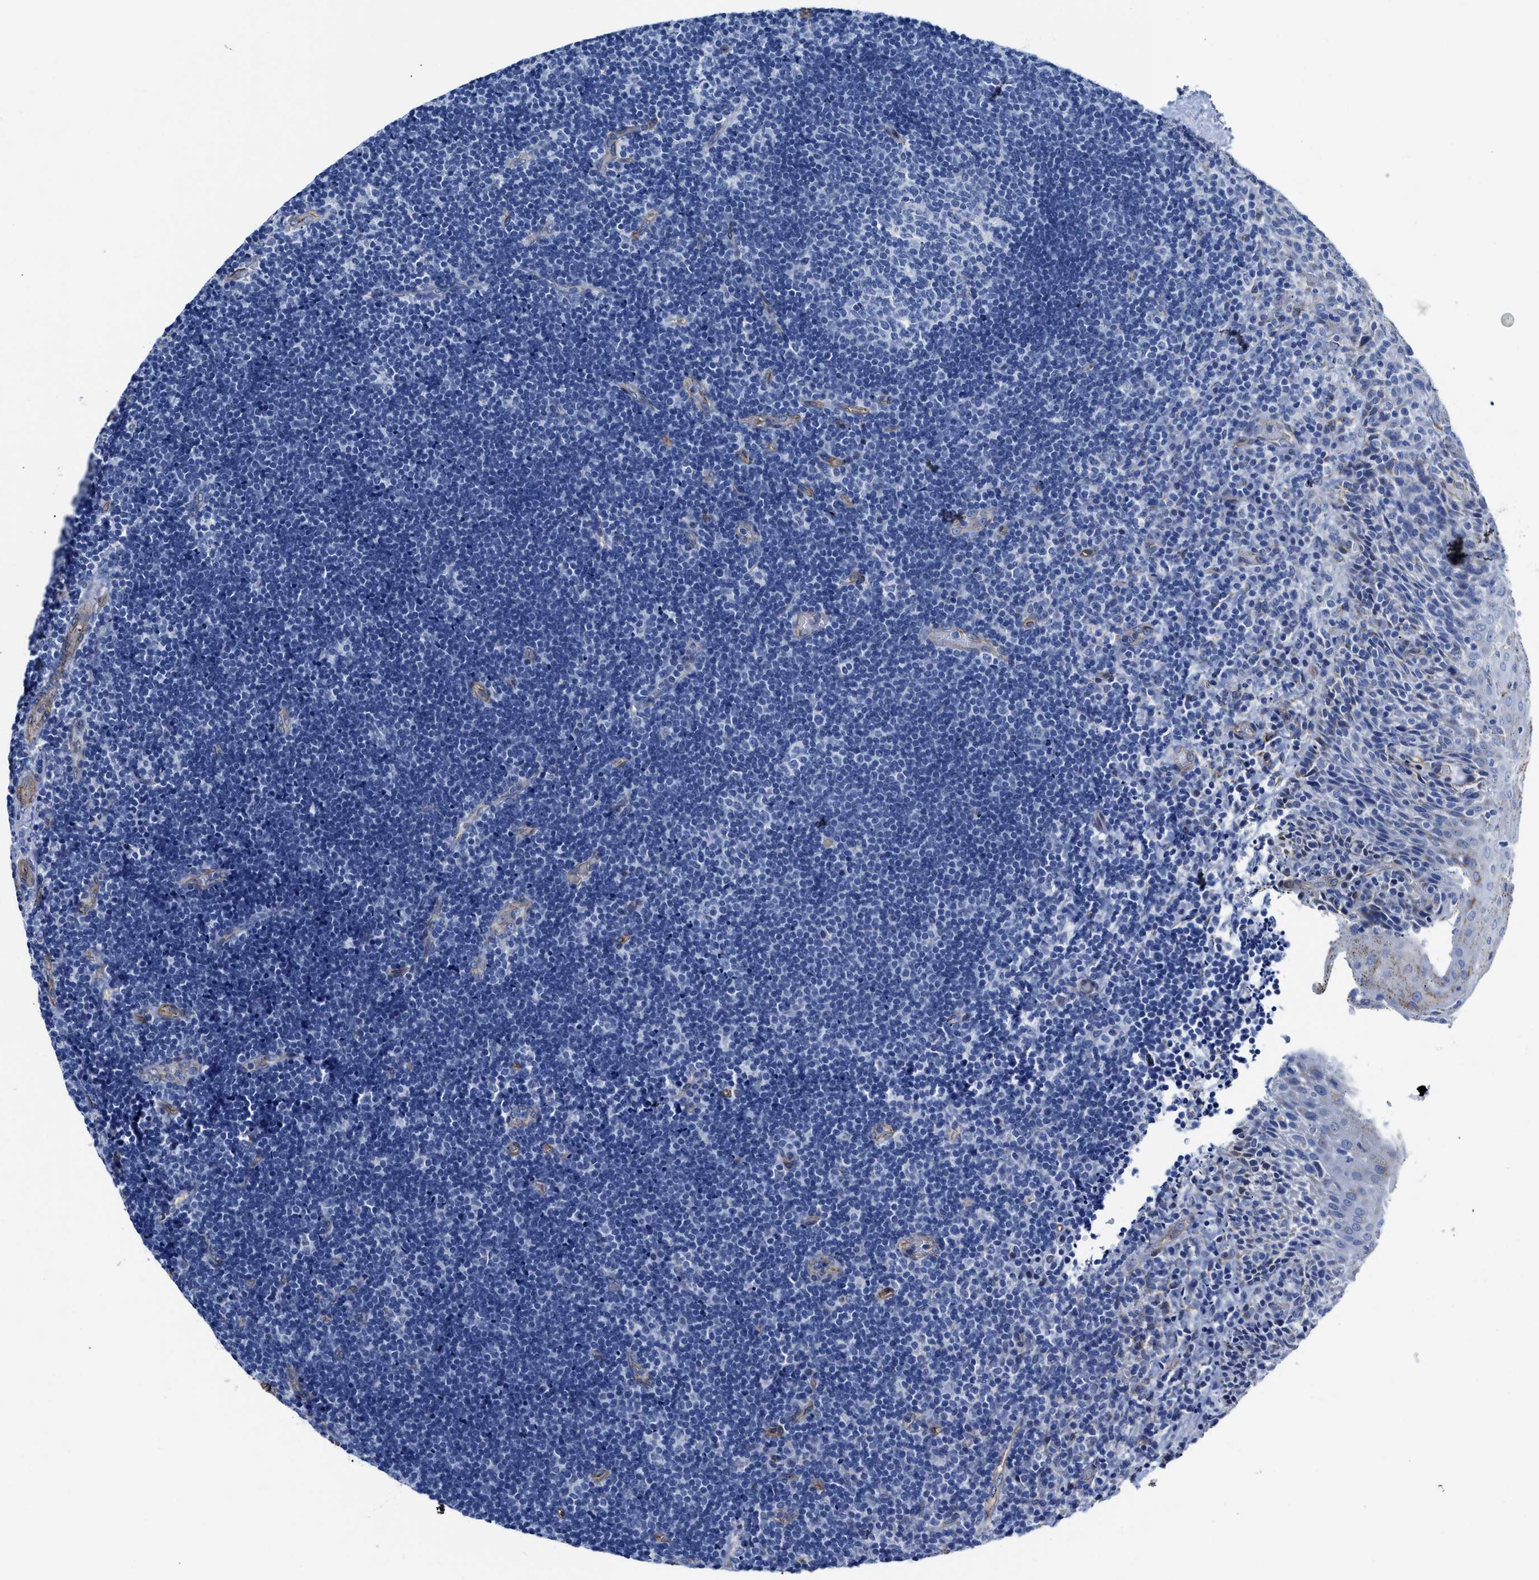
{"staining": {"intensity": "negative", "quantity": "none", "location": "none"}, "tissue": "lymphoma", "cell_type": "Tumor cells", "image_type": "cancer", "snomed": [{"axis": "morphology", "description": "Malignant lymphoma, non-Hodgkin's type, High grade"}, {"axis": "topography", "description": "Tonsil"}], "caption": "Tumor cells show no significant positivity in high-grade malignant lymphoma, non-Hodgkin's type.", "gene": "KCNMB3", "patient": {"sex": "female", "age": 36}}